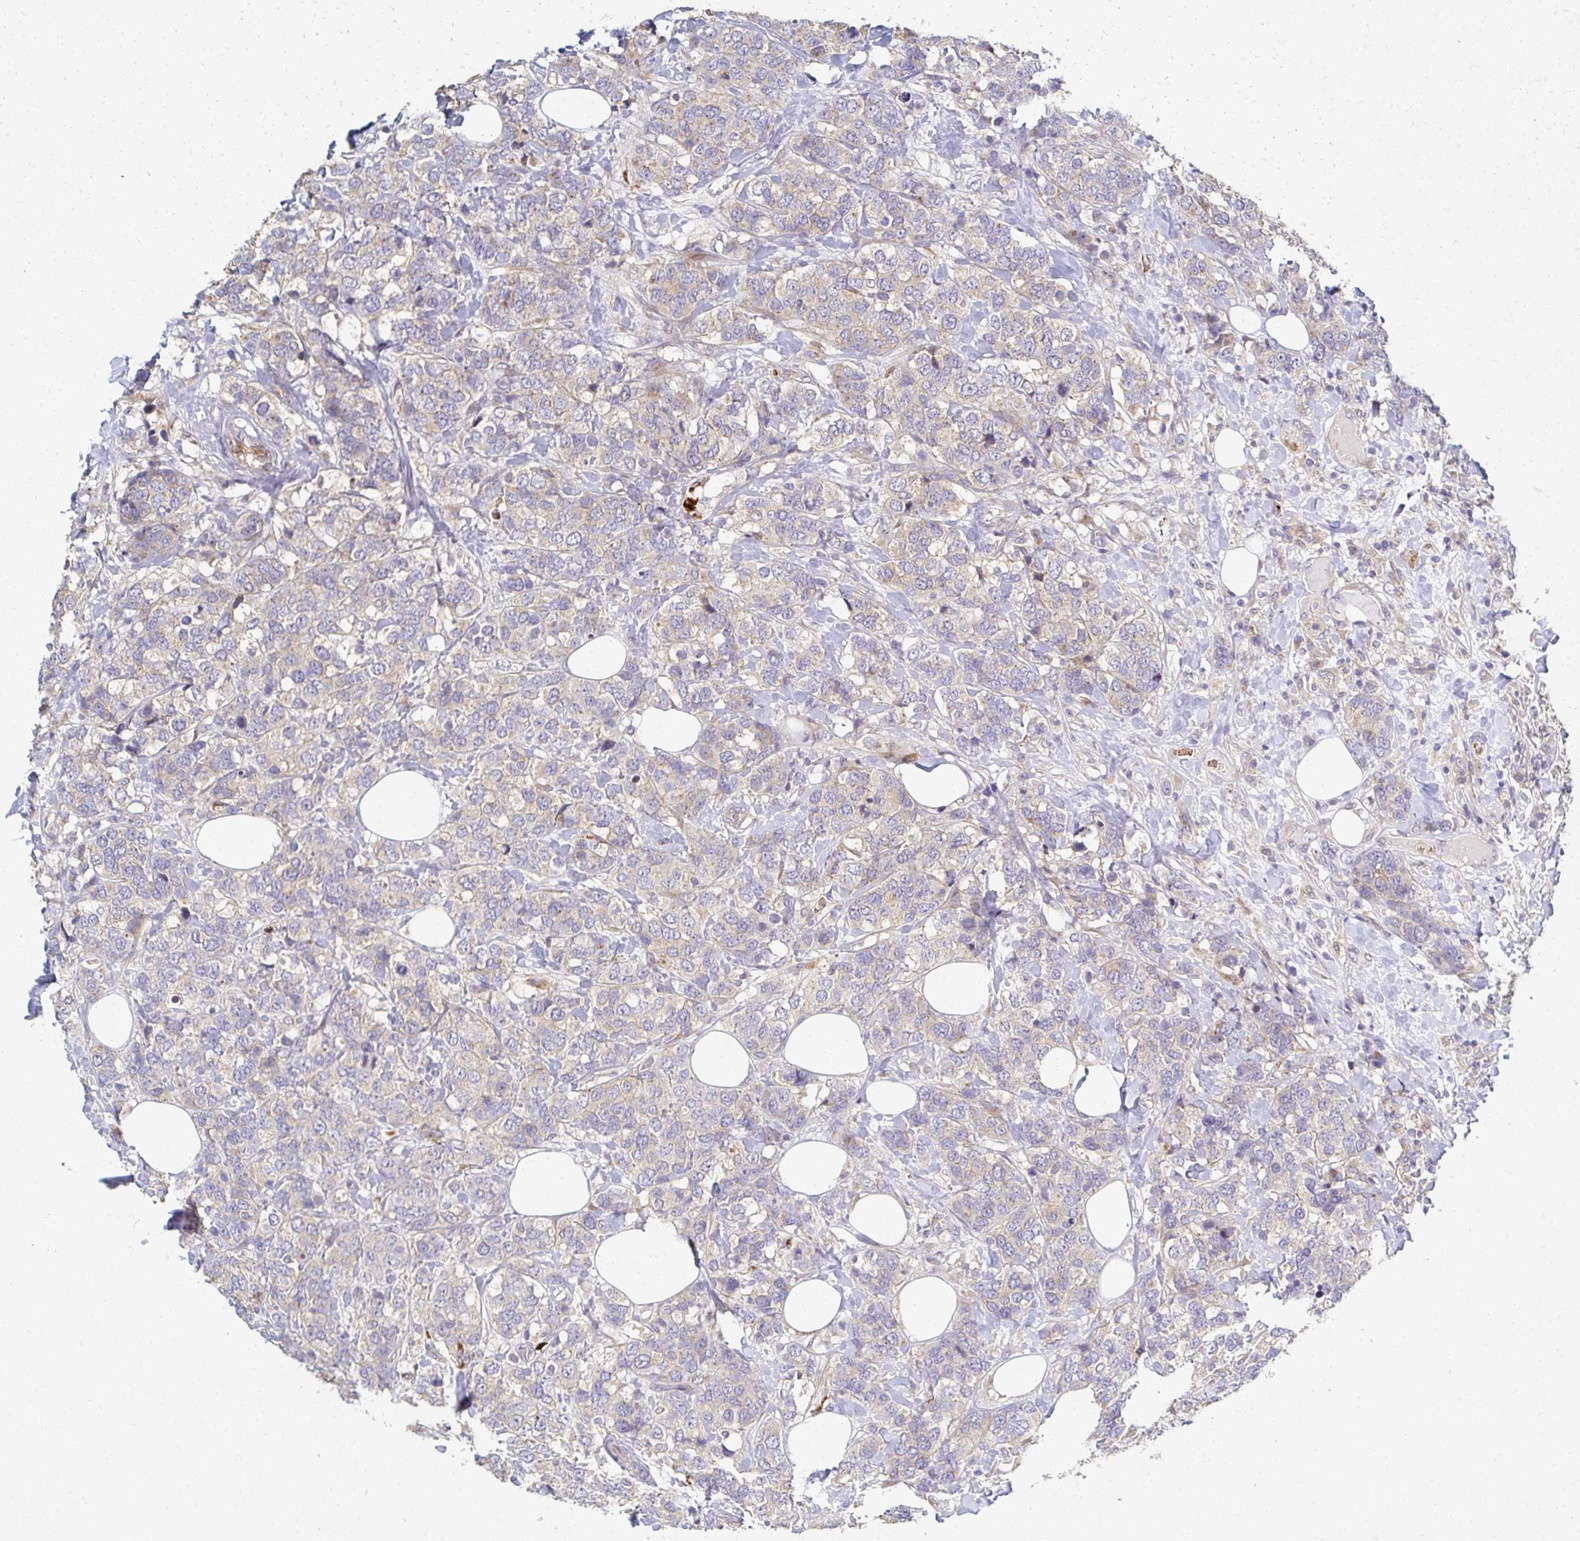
{"staining": {"intensity": "weak", "quantity": "25%-75%", "location": "cytoplasmic/membranous"}, "tissue": "breast cancer", "cell_type": "Tumor cells", "image_type": "cancer", "snomed": [{"axis": "morphology", "description": "Lobular carcinoma"}, {"axis": "topography", "description": "Breast"}], "caption": "Weak cytoplasmic/membranous expression for a protein is appreciated in about 25%-75% of tumor cells of breast lobular carcinoma using immunohistochemistry (IHC).", "gene": "SKA2", "patient": {"sex": "female", "age": 59}}